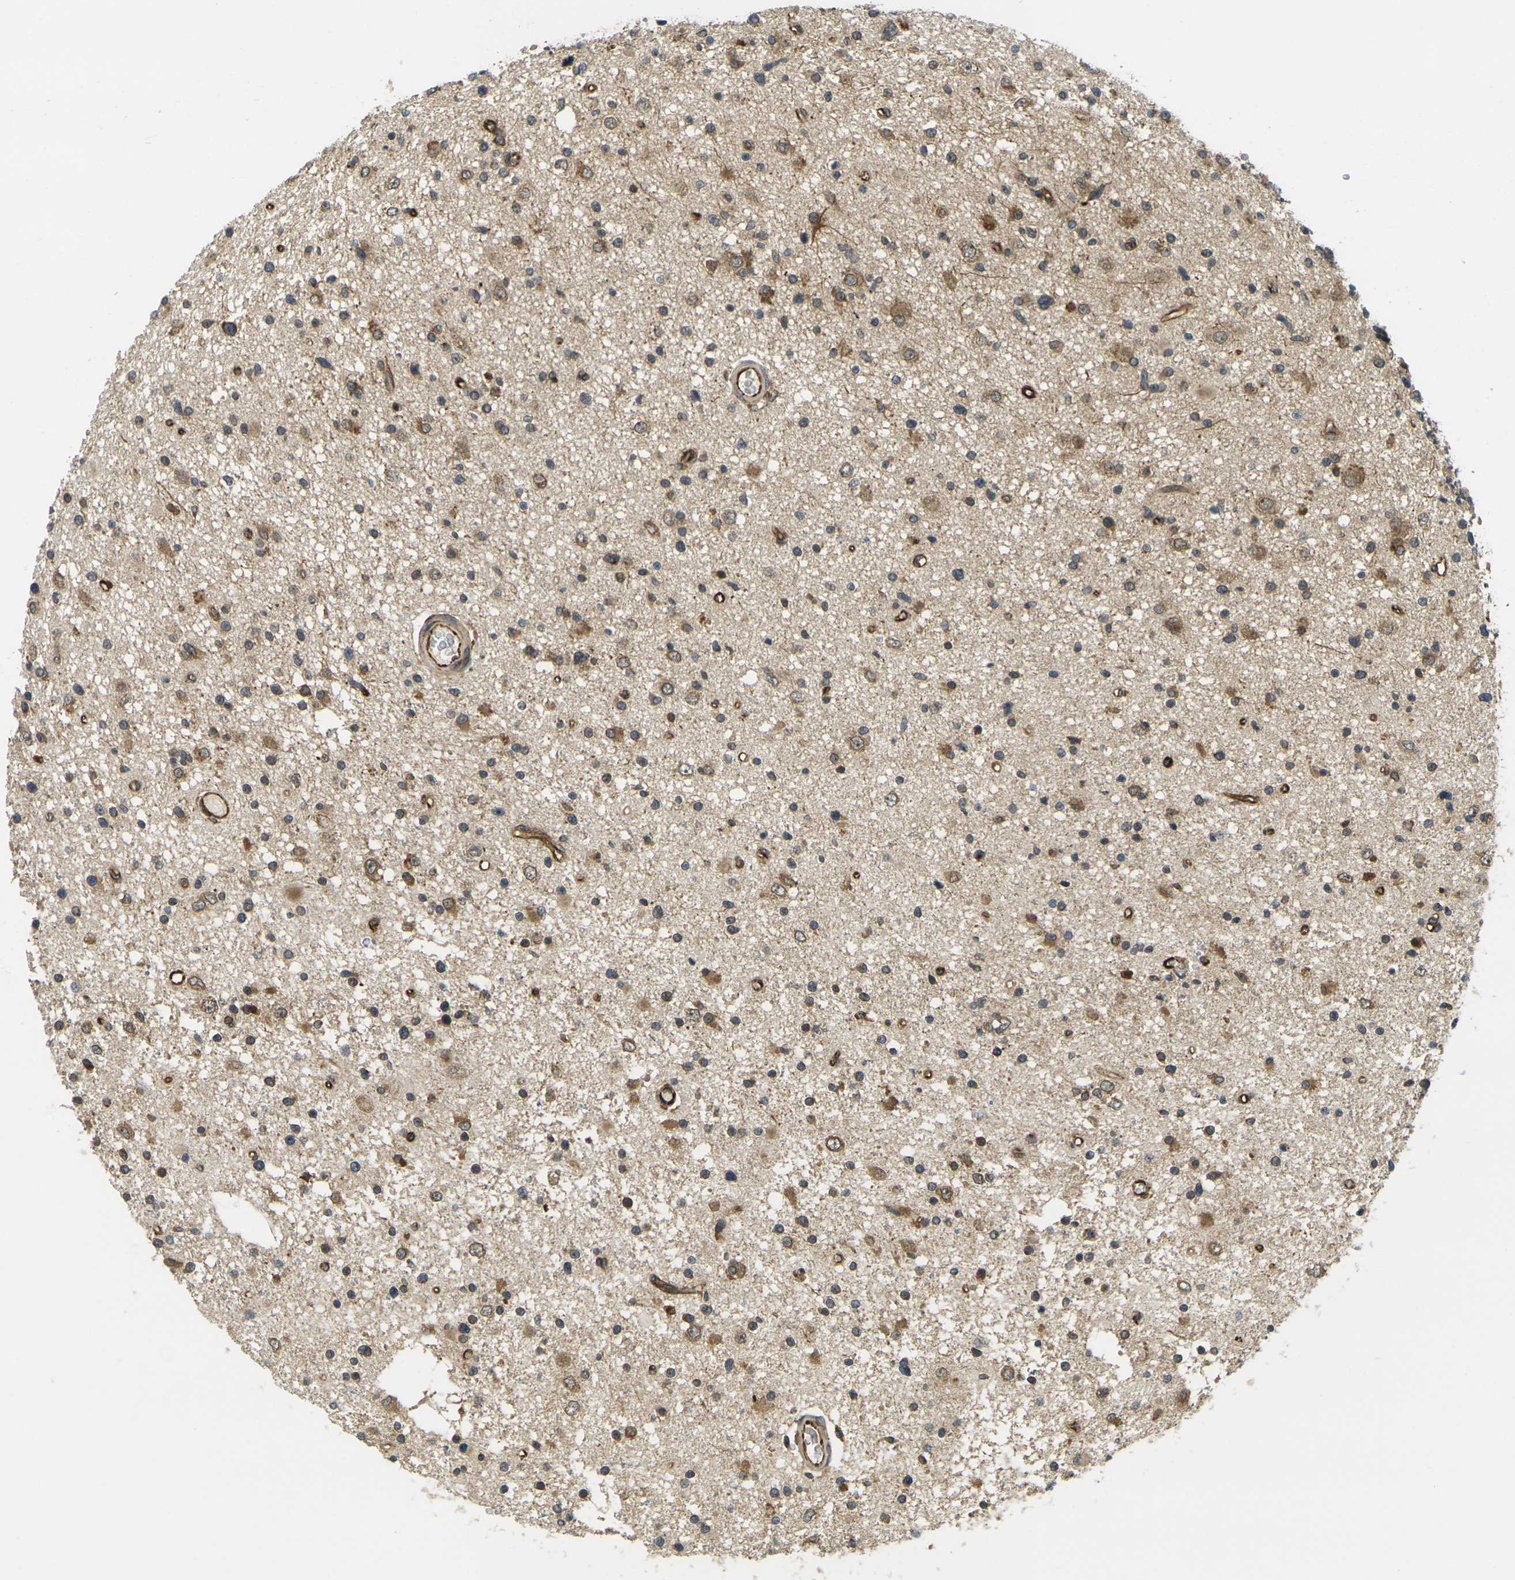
{"staining": {"intensity": "moderate", "quantity": "25%-75%", "location": "cytoplasmic/membranous"}, "tissue": "glioma", "cell_type": "Tumor cells", "image_type": "cancer", "snomed": [{"axis": "morphology", "description": "Glioma, malignant, High grade"}, {"axis": "topography", "description": "Brain"}], "caption": "IHC micrograph of high-grade glioma (malignant) stained for a protein (brown), which demonstrates medium levels of moderate cytoplasmic/membranous positivity in about 25%-75% of tumor cells.", "gene": "FUT11", "patient": {"sex": "male", "age": 33}}